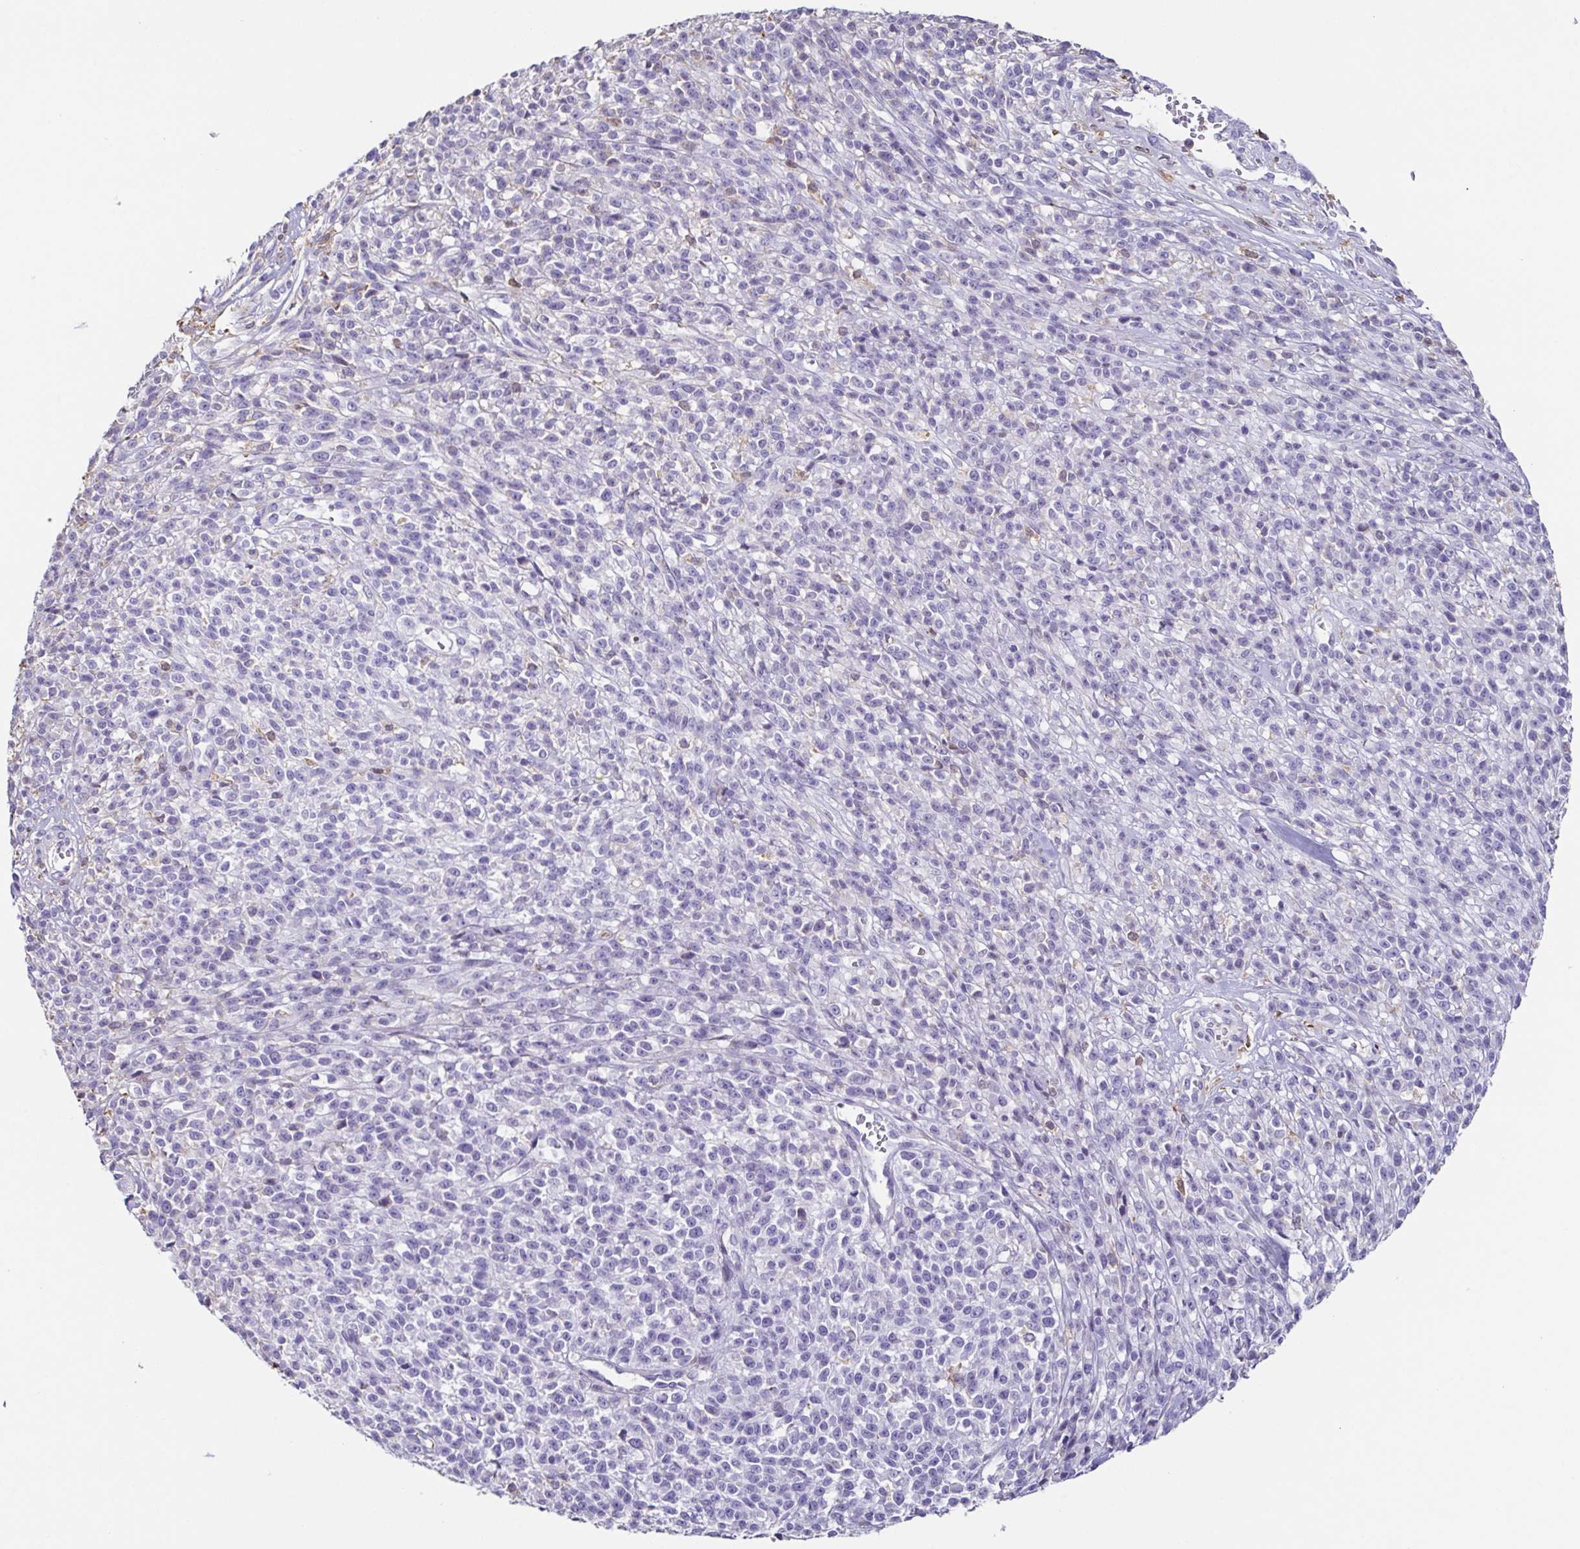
{"staining": {"intensity": "negative", "quantity": "none", "location": "none"}, "tissue": "melanoma", "cell_type": "Tumor cells", "image_type": "cancer", "snomed": [{"axis": "morphology", "description": "Malignant melanoma, NOS"}, {"axis": "topography", "description": "Skin"}, {"axis": "topography", "description": "Skin of trunk"}], "caption": "Immunohistochemical staining of human malignant melanoma reveals no significant expression in tumor cells.", "gene": "ANXA10", "patient": {"sex": "male", "age": 74}}